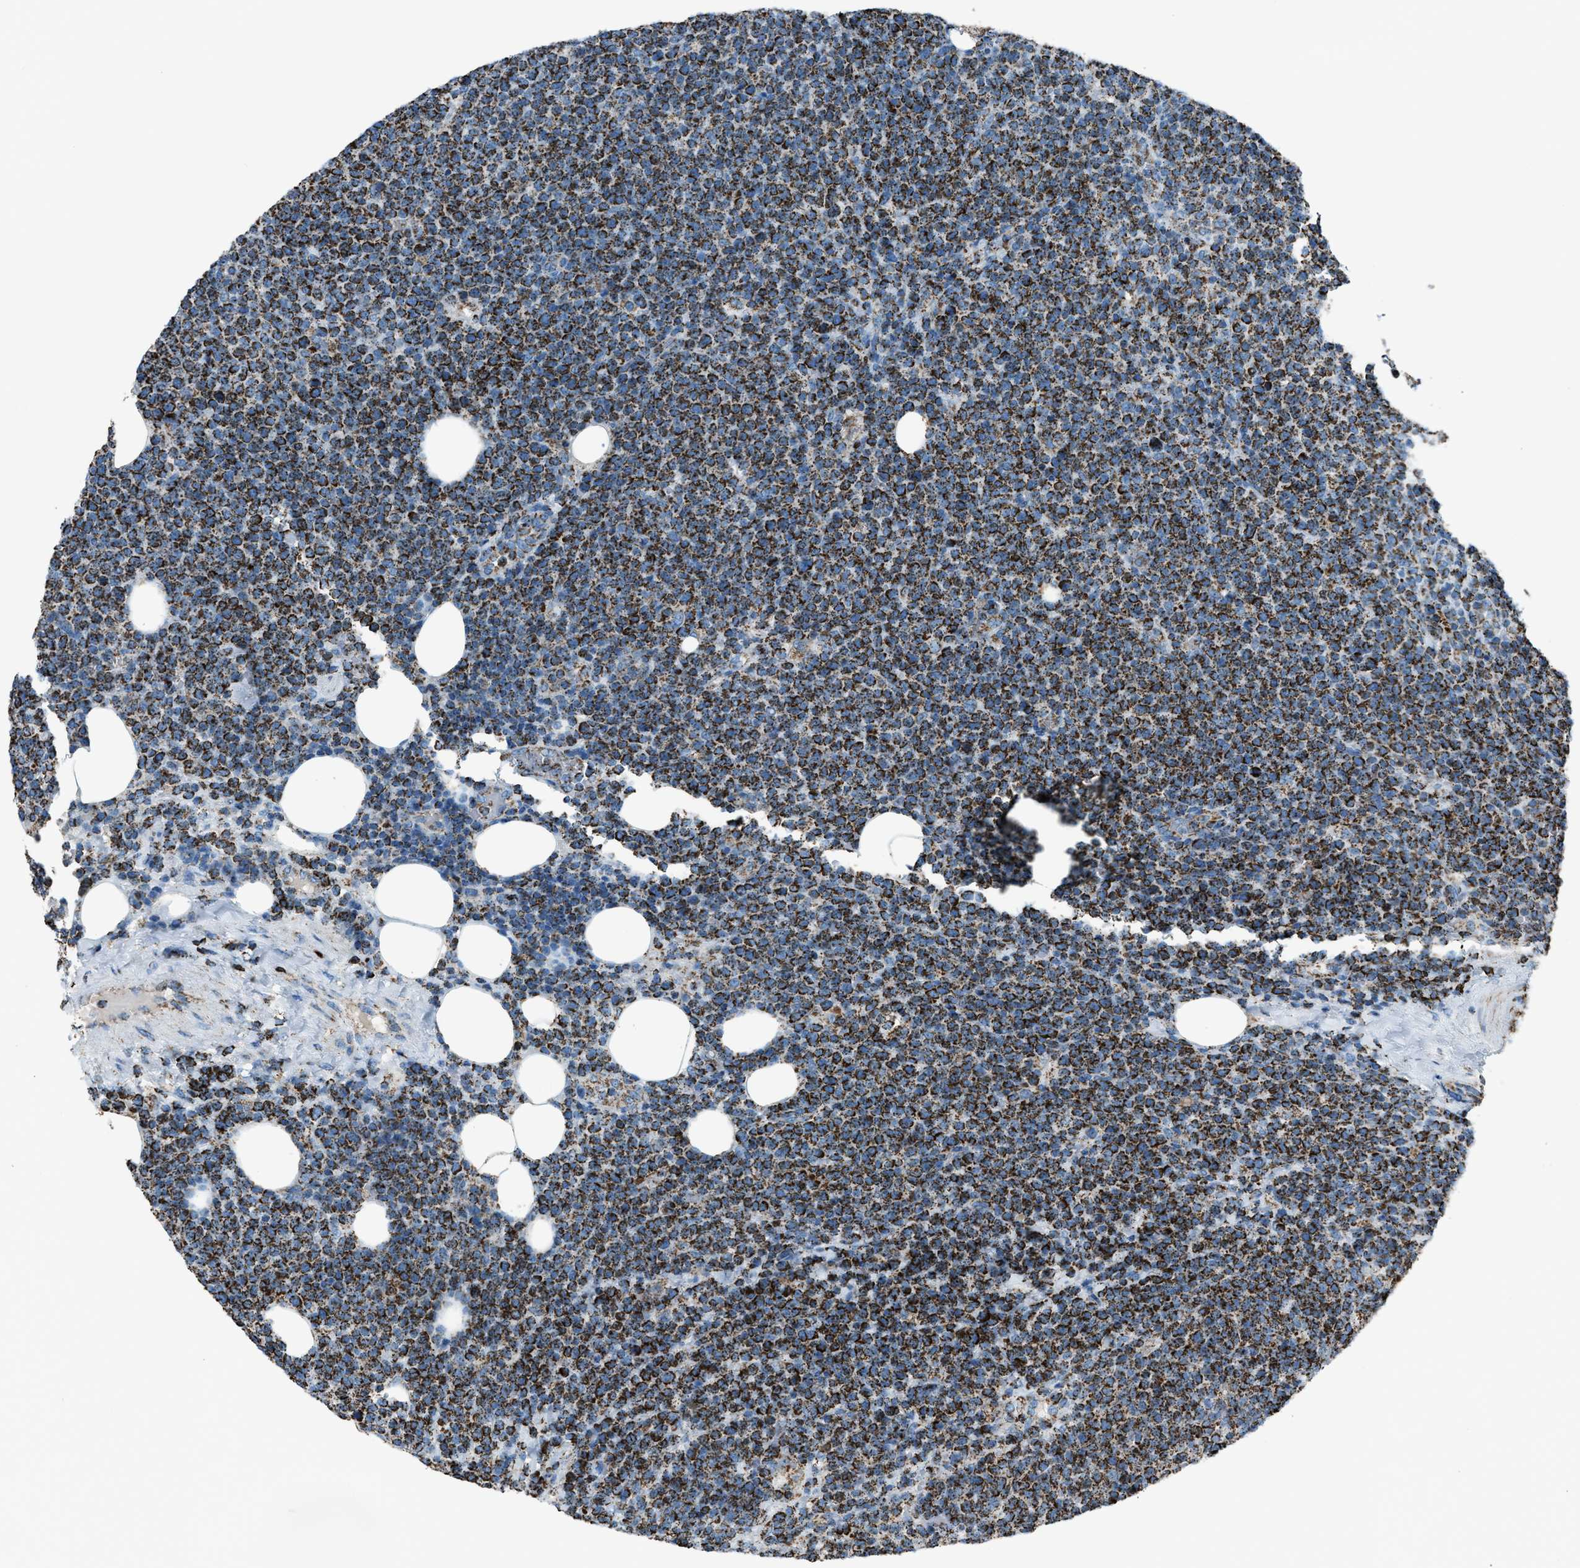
{"staining": {"intensity": "strong", "quantity": ">75%", "location": "cytoplasmic/membranous"}, "tissue": "lymphoma", "cell_type": "Tumor cells", "image_type": "cancer", "snomed": [{"axis": "morphology", "description": "Malignant lymphoma, non-Hodgkin's type, High grade"}, {"axis": "topography", "description": "Lymph node"}], "caption": "This is an image of IHC staining of lymphoma, which shows strong staining in the cytoplasmic/membranous of tumor cells.", "gene": "MDH2", "patient": {"sex": "male", "age": 61}}